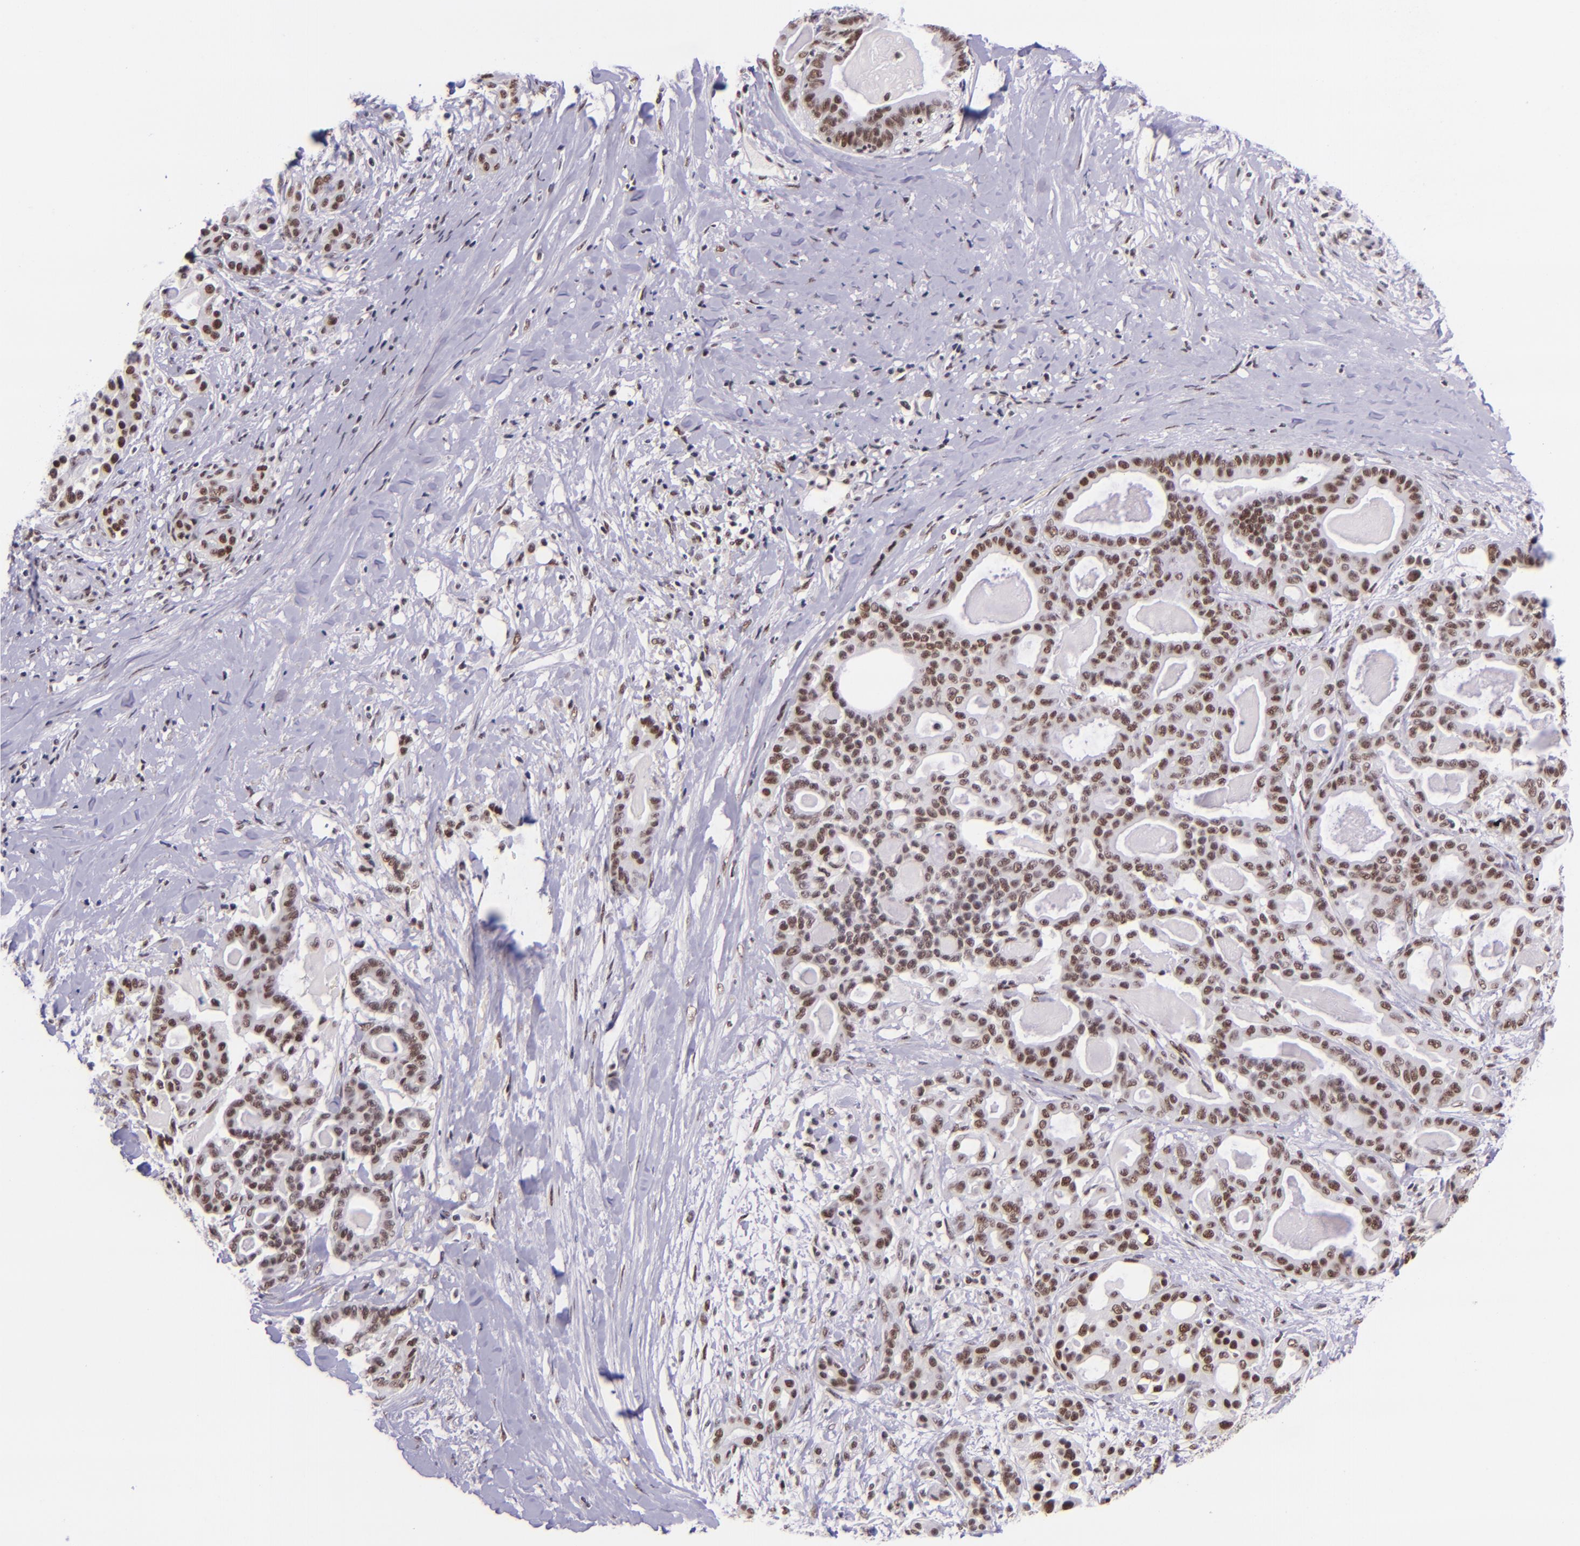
{"staining": {"intensity": "moderate", "quantity": ">75%", "location": "nuclear"}, "tissue": "pancreatic cancer", "cell_type": "Tumor cells", "image_type": "cancer", "snomed": [{"axis": "morphology", "description": "Adenocarcinoma, NOS"}, {"axis": "topography", "description": "Pancreas"}], "caption": "Immunohistochemistry (IHC) micrograph of pancreatic adenocarcinoma stained for a protein (brown), which shows medium levels of moderate nuclear expression in approximately >75% of tumor cells.", "gene": "GPKOW", "patient": {"sex": "male", "age": 63}}